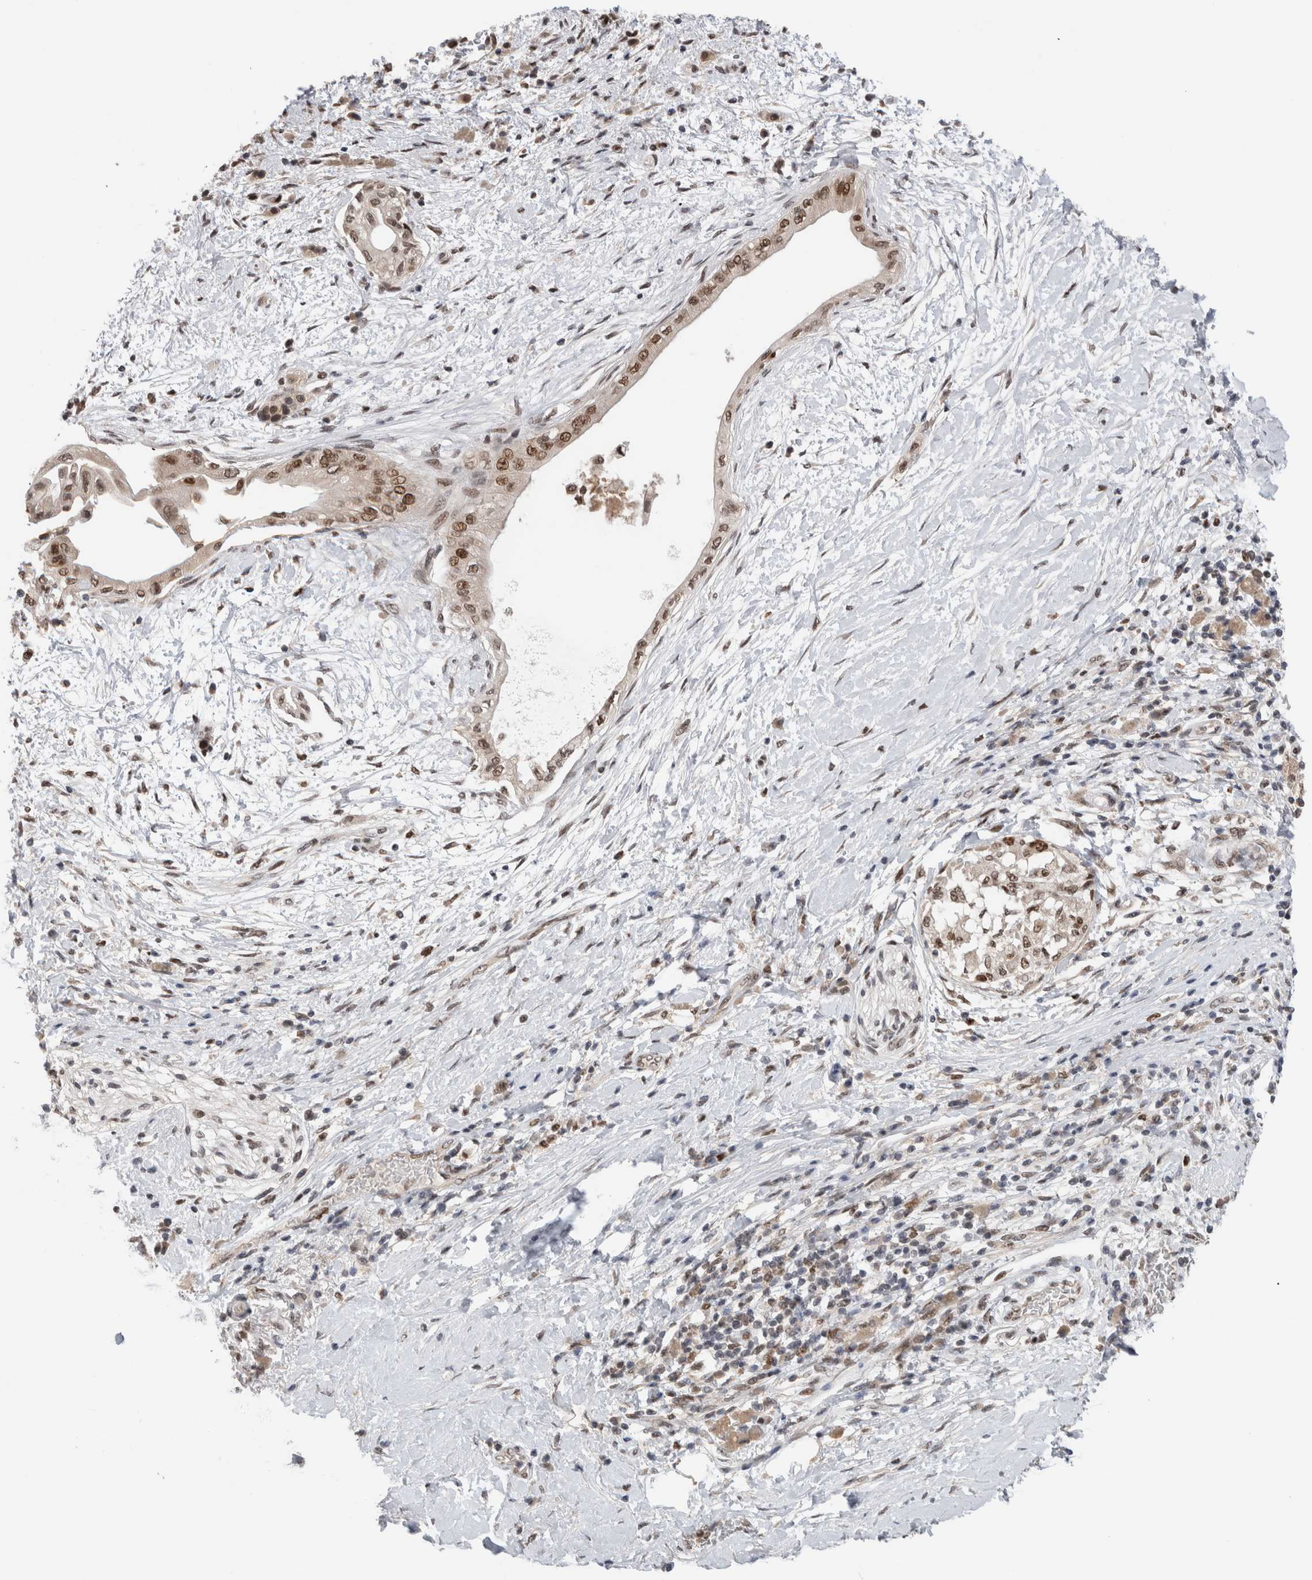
{"staining": {"intensity": "moderate", "quantity": ">75%", "location": "nuclear"}, "tissue": "pancreatic cancer", "cell_type": "Tumor cells", "image_type": "cancer", "snomed": [{"axis": "morphology", "description": "Normal tissue, NOS"}, {"axis": "morphology", "description": "Adenocarcinoma, NOS"}, {"axis": "topography", "description": "Pancreas"}, {"axis": "topography", "description": "Duodenum"}], "caption": "DAB (3,3'-diaminobenzidine) immunohistochemical staining of human adenocarcinoma (pancreatic) shows moderate nuclear protein staining in approximately >75% of tumor cells.", "gene": "ZNF521", "patient": {"sex": "female", "age": 60}}